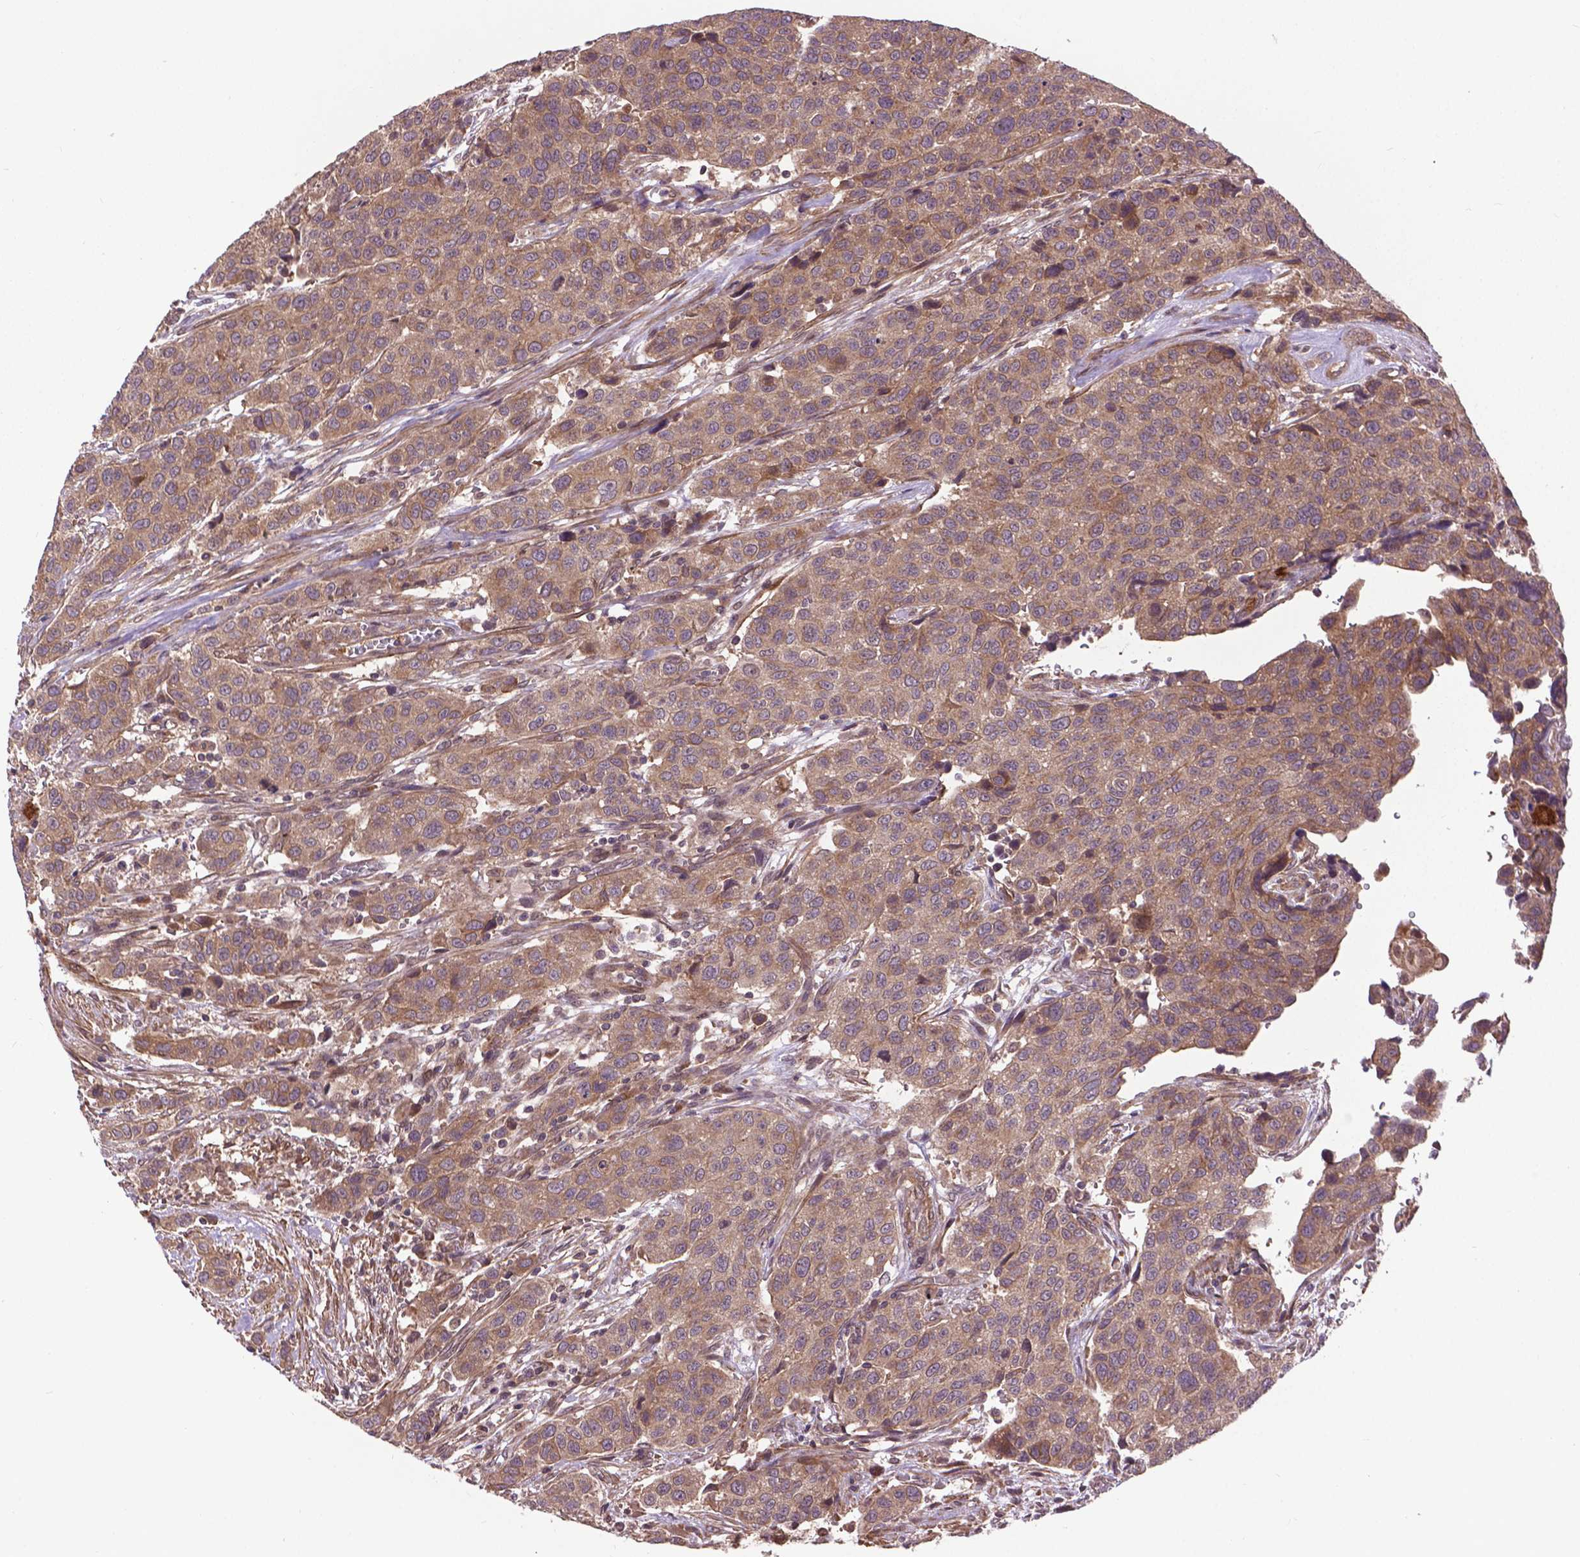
{"staining": {"intensity": "moderate", "quantity": ">75%", "location": "cytoplasmic/membranous"}, "tissue": "urothelial cancer", "cell_type": "Tumor cells", "image_type": "cancer", "snomed": [{"axis": "morphology", "description": "Urothelial carcinoma, High grade"}, {"axis": "topography", "description": "Urinary bladder"}], "caption": "The photomicrograph reveals immunohistochemical staining of urothelial cancer. There is moderate cytoplasmic/membranous expression is identified in approximately >75% of tumor cells.", "gene": "ZNF616", "patient": {"sex": "female", "age": 58}}